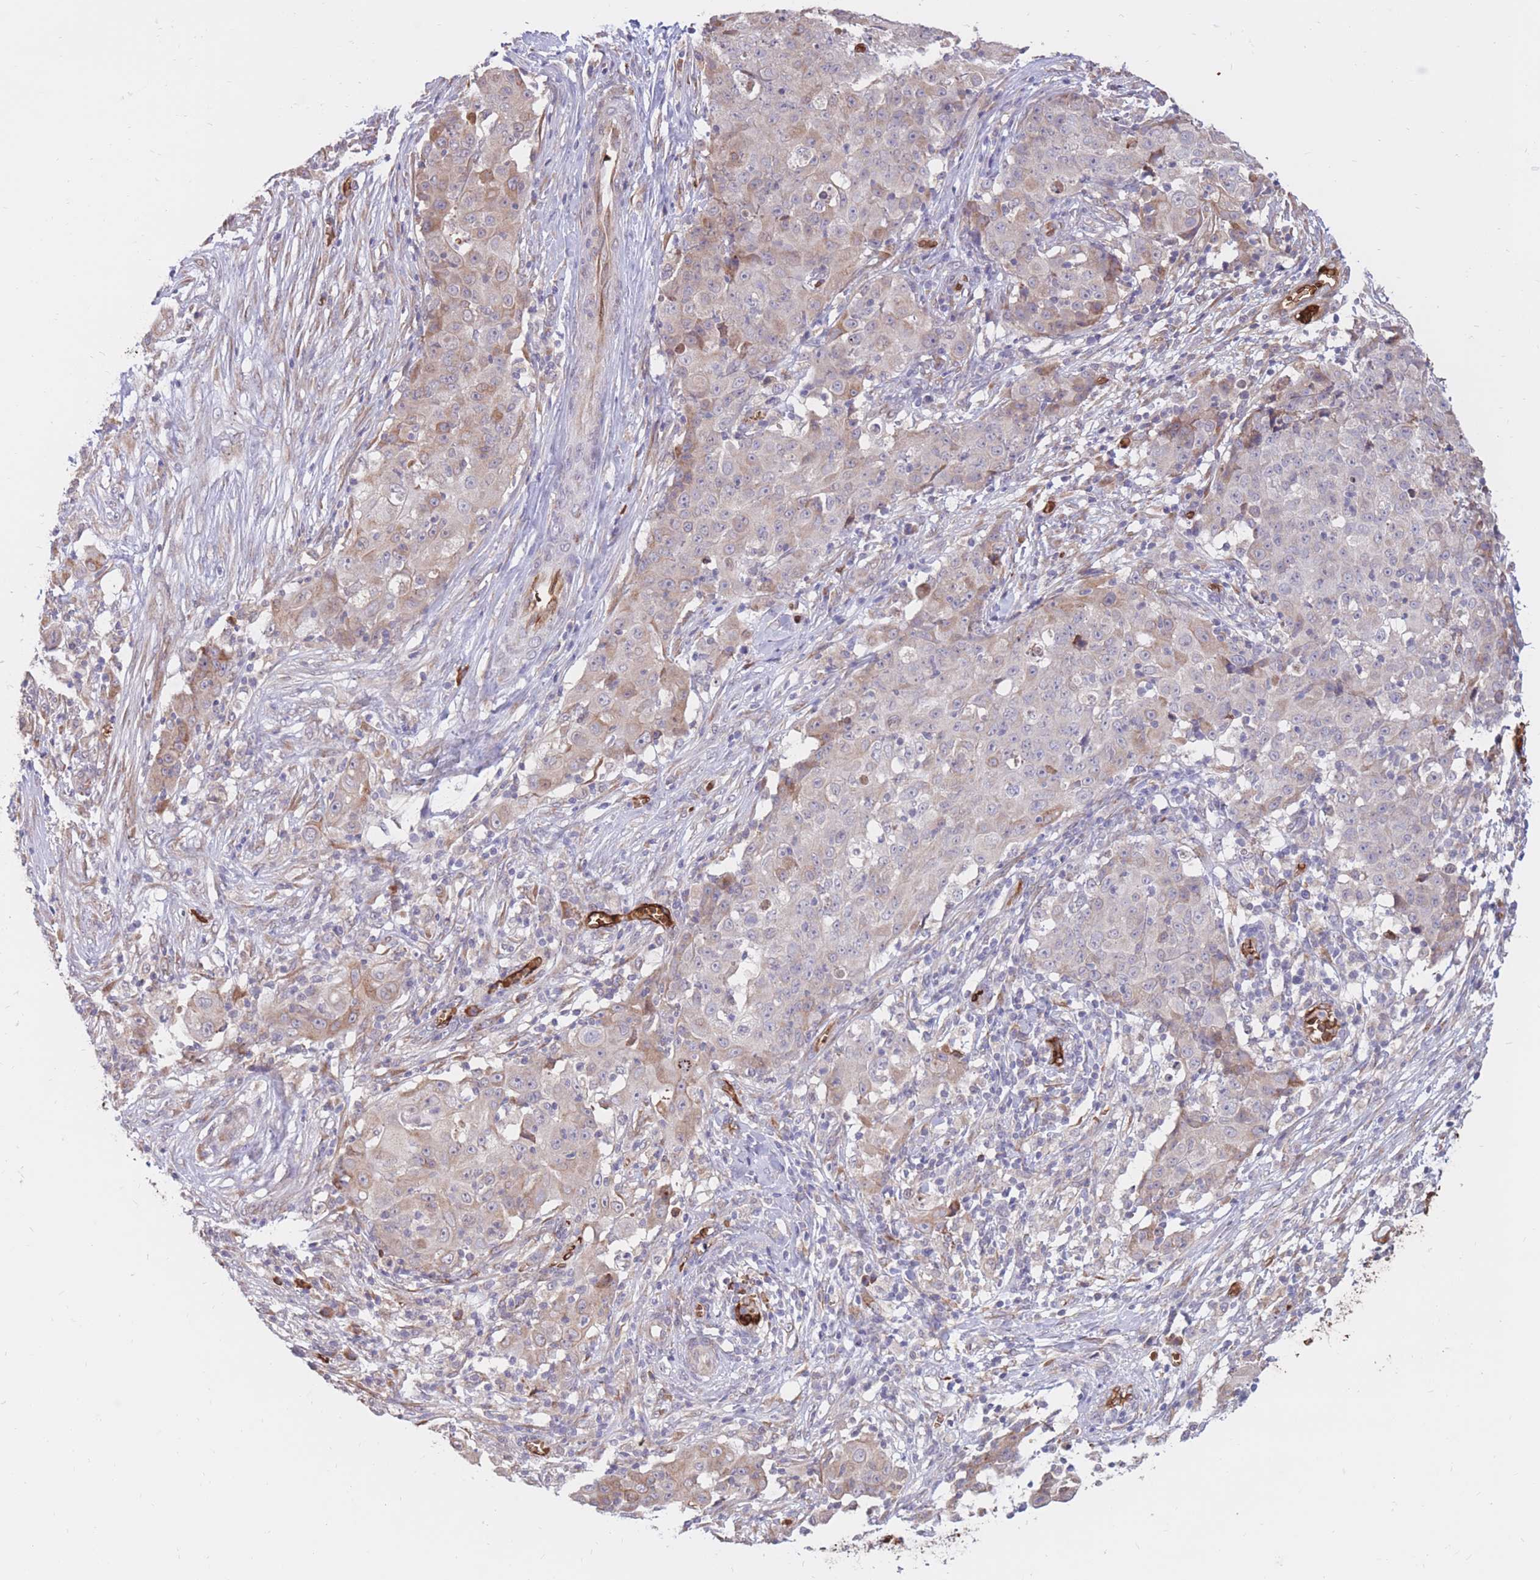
{"staining": {"intensity": "moderate", "quantity": "<25%", "location": "cytoplasmic/membranous"}, "tissue": "ovarian cancer", "cell_type": "Tumor cells", "image_type": "cancer", "snomed": [{"axis": "morphology", "description": "Carcinoma, endometroid"}, {"axis": "topography", "description": "Ovary"}], "caption": "Ovarian cancer (endometroid carcinoma) stained for a protein demonstrates moderate cytoplasmic/membranous positivity in tumor cells. (Brightfield microscopy of DAB IHC at high magnification).", "gene": "ATP10D", "patient": {"sex": "female", "age": 42}}